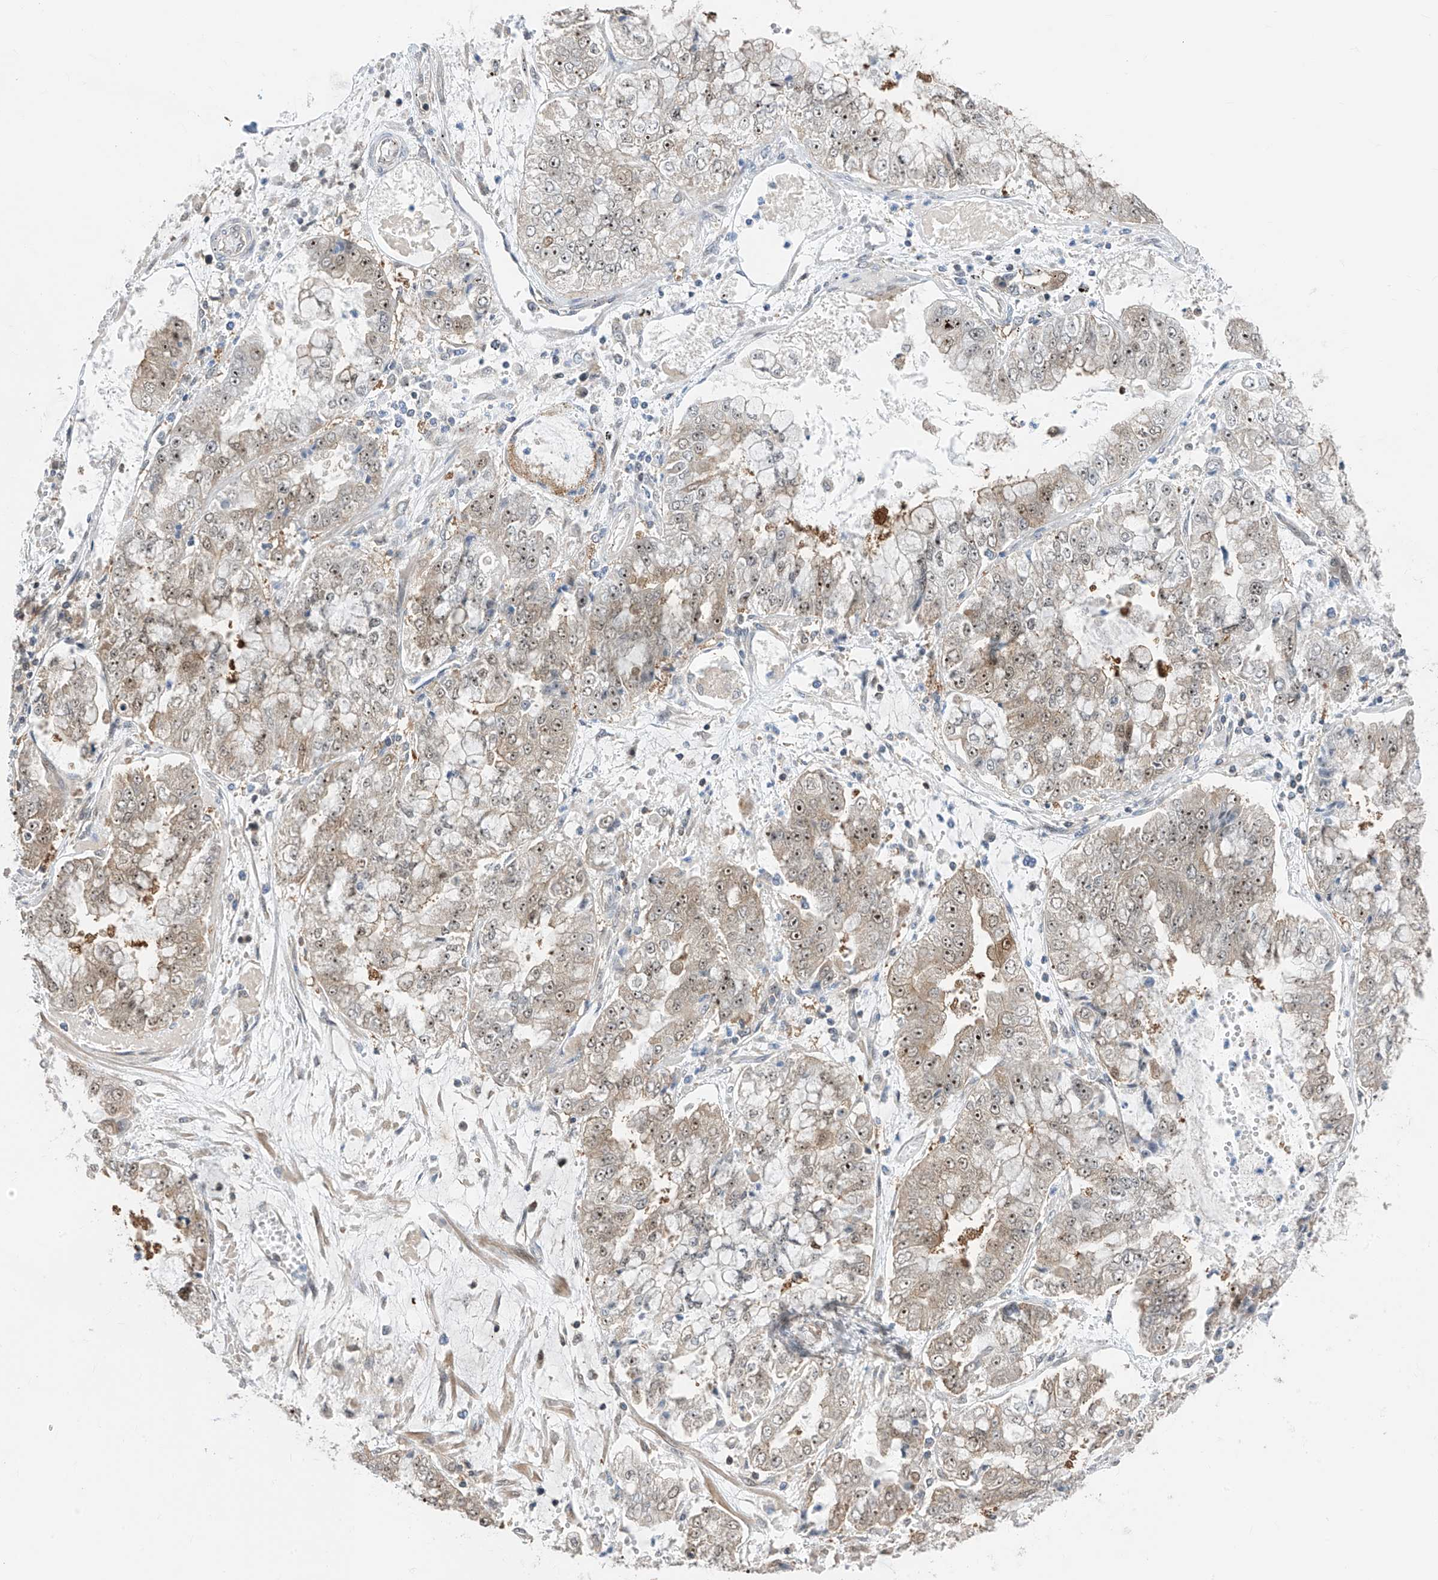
{"staining": {"intensity": "moderate", "quantity": "<25%", "location": "cytoplasmic/membranous,nuclear"}, "tissue": "stomach cancer", "cell_type": "Tumor cells", "image_type": "cancer", "snomed": [{"axis": "morphology", "description": "Adenocarcinoma, NOS"}, {"axis": "topography", "description": "Stomach"}], "caption": "Human stomach cancer (adenocarcinoma) stained with a brown dye reveals moderate cytoplasmic/membranous and nuclear positive staining in about <25% of tumor cells.", "gene": "TTC38", "patient": {"sex": "male", "age": 76}}